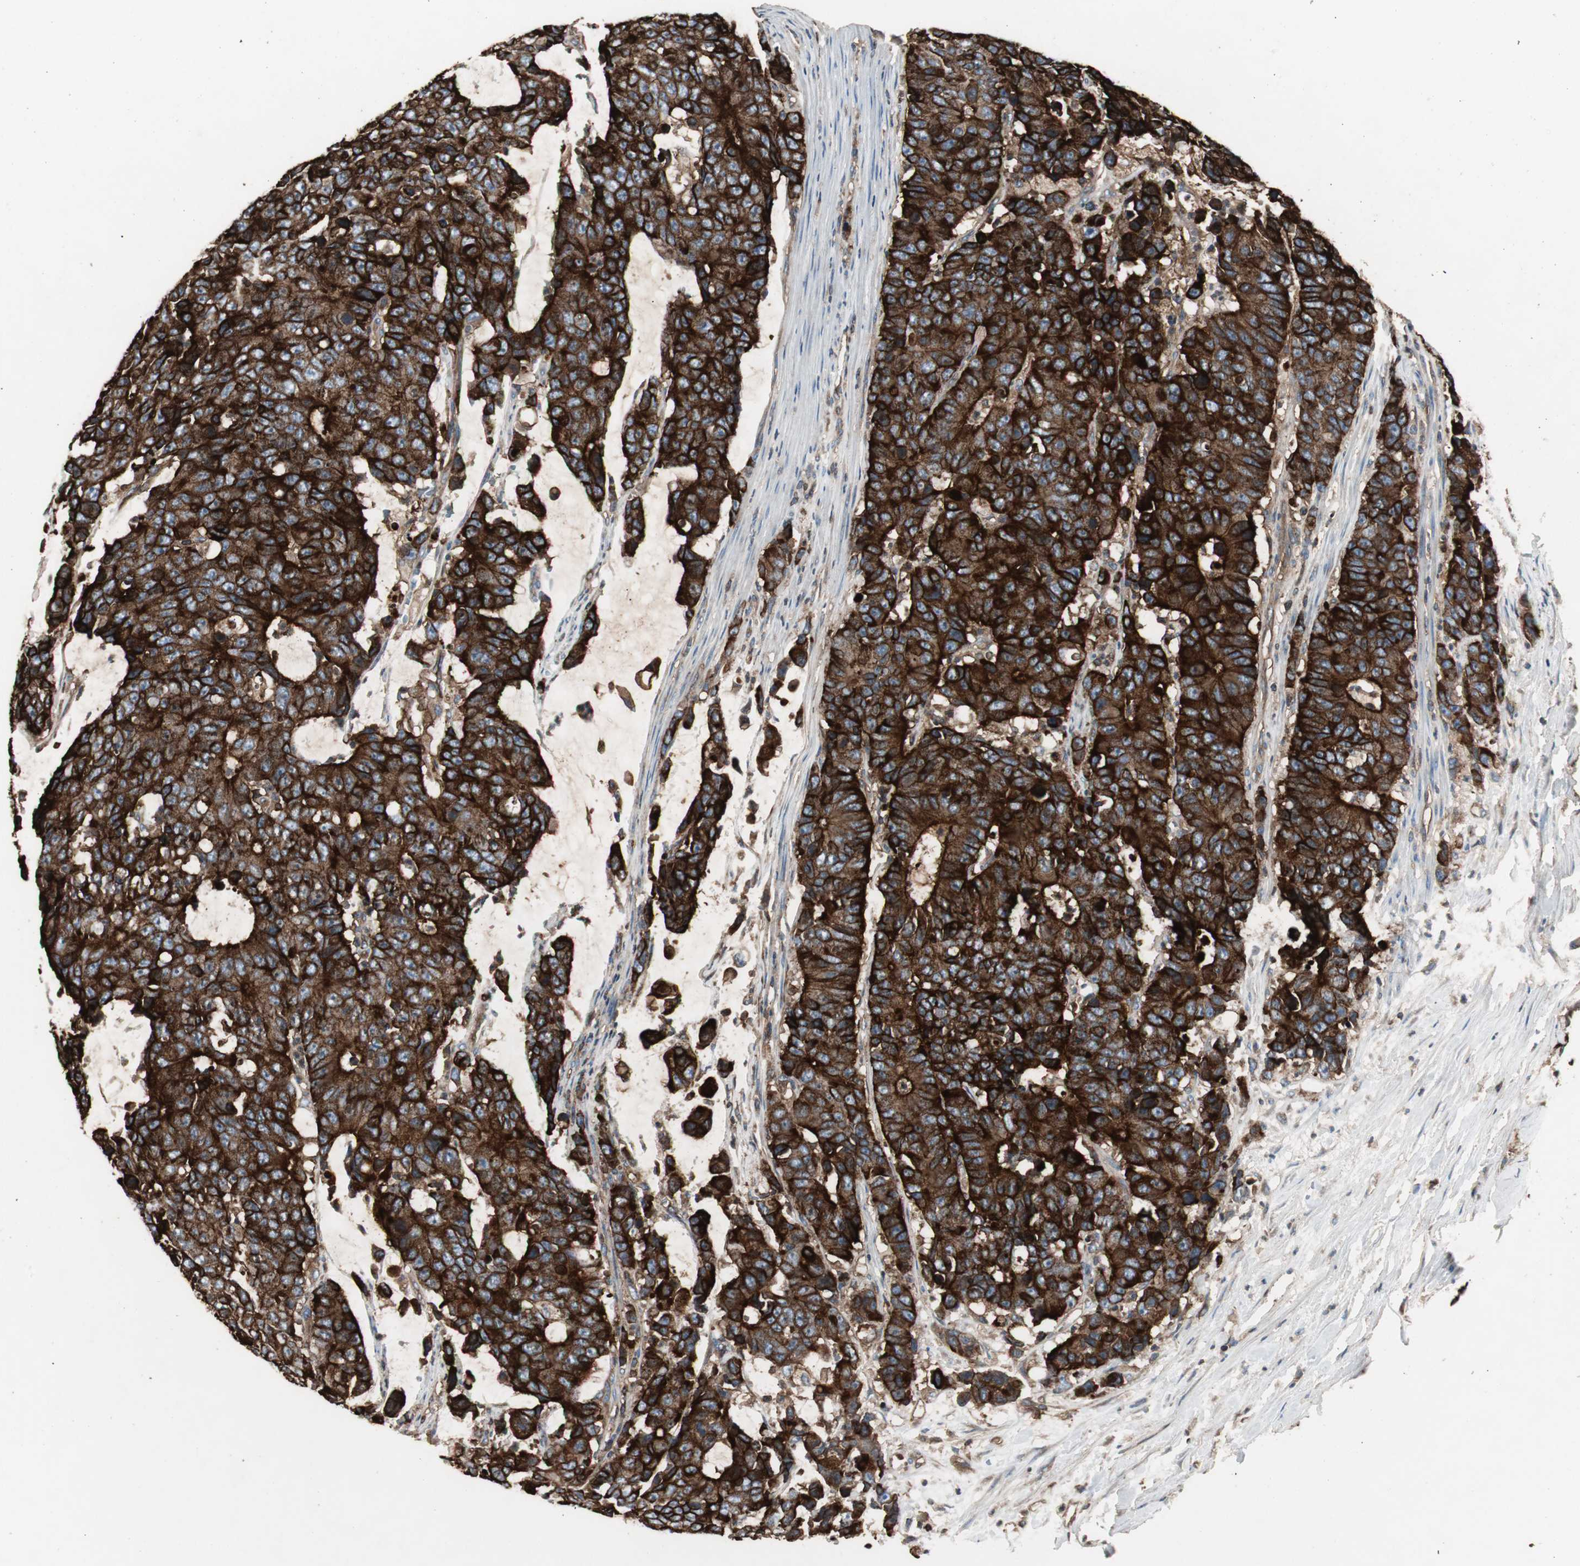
{"staining": {"intensity": "strong", "quantity": ">75%", "location": "cytoplasmic/membranous"}, "tissue": "colorectal cancer", "cell_type": "Tumor cells", "image_type": "cancer", "snomed": [{"axis": "morphology", "description": "Adenocarcinoma, NOS"}, {"axis": "topography", "description": "Colon"}], "caption": "This micrograph shows IHC staining of adenocarcinoma (colorectal), with high strong cytoplasmic/membranous staining in about >75% of tumor cells.", "gene": "B2M", "patient": {"sex": "female", "age": 86}}